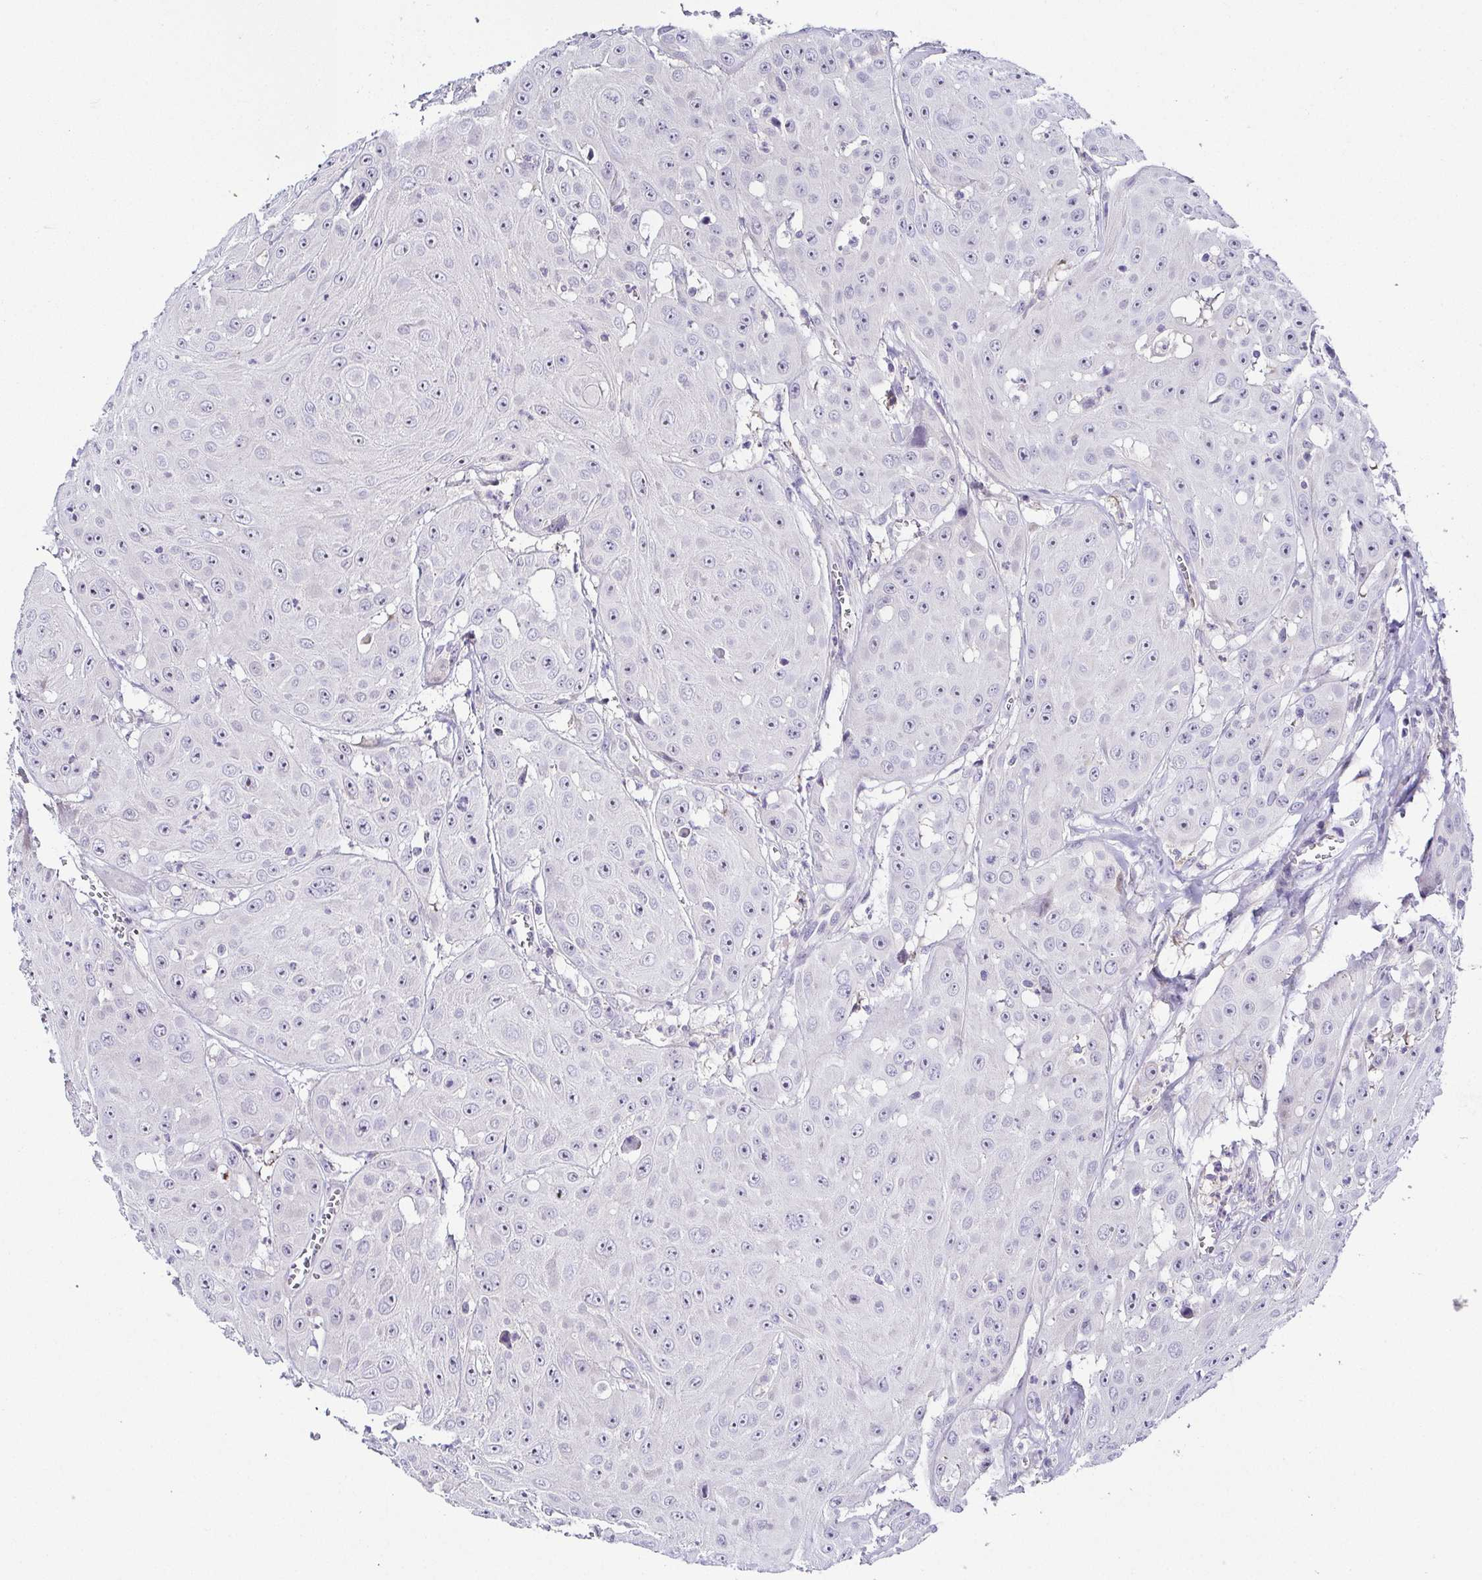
{"staining": {"intensity": "weak", "quantity": "<25%", "location": "nuclear"}, "tissue": "head and neck cancer", "cell_type": "Tumor cells", "image_type": "cancer", "snomed": [{"axis": "morphology", "description": "Squamous cell carcinoma, NOS"}, {"axis": "topography", "description": "Oral tissue"}, {"axis": "topography", "description": "Head-Neck"}], "caption": "DAB immunohistochemical staining of human head and neck cancer exhibits no significant positivity in tumor cells.", "gene": "FAM162B", "patient": {"sex": "male", "age": 81}}